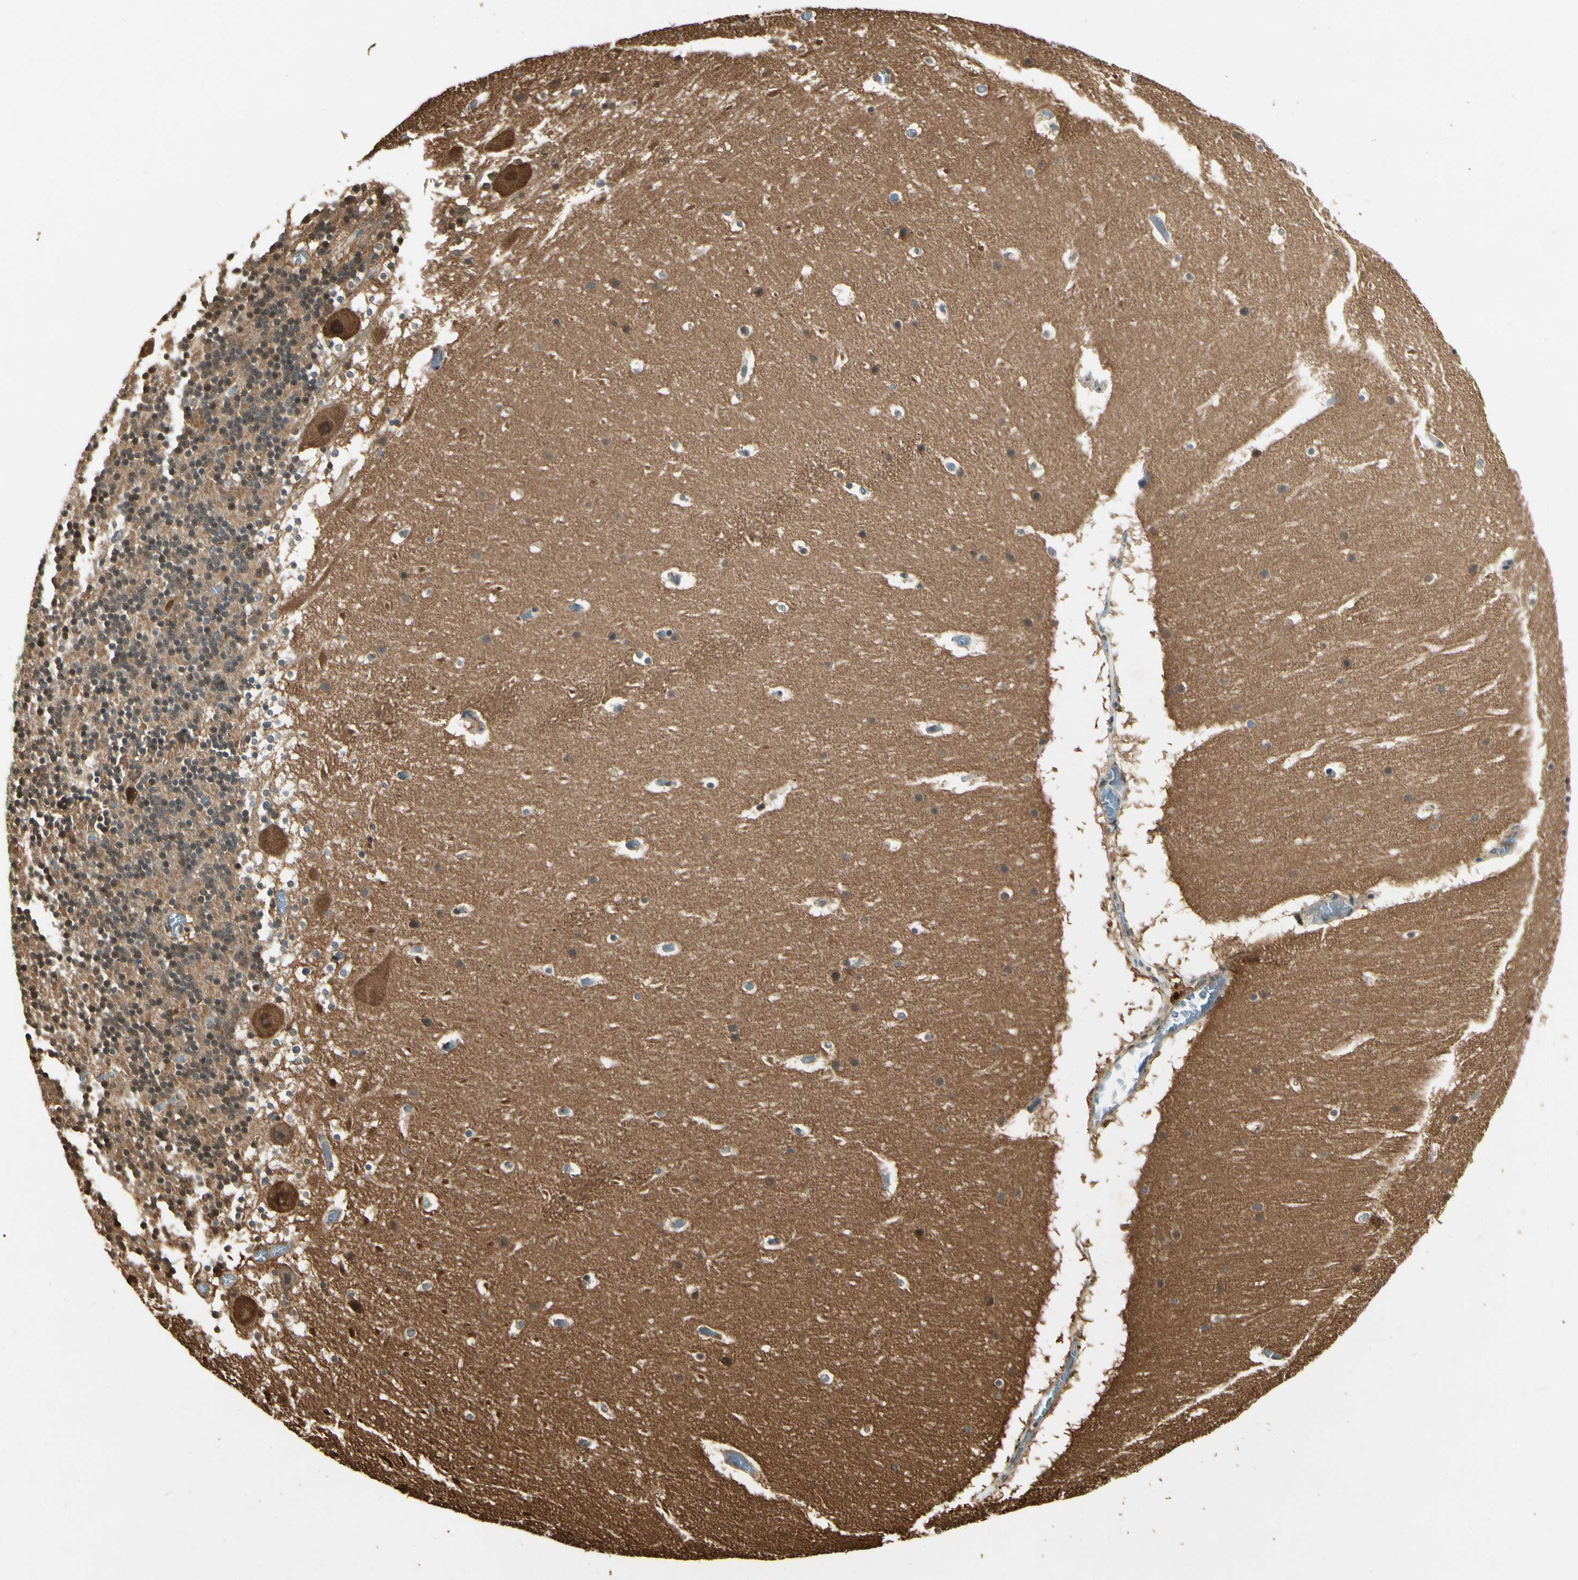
{"staining": {"intensity": "weak", "quantity": "<25%", "location": "nuclear"}, "tissue": "cerebellum", "cell_type": "Cells in granular layer", "image_type": "normal", "snomed": [{"axis": "morphology", "description": "Normal tissue, NOS"}, {"axis": "topography", "description": "Cerebellum"}], "caption": "Cells in granular layer show no significant staining in benign cerebellum. The staining was performed using DAB to visualize the protein expression in brown, while the nuclei were stained in blue with hematoxylin (Magnification: 20x).", "gene": "YWHAB", "patient": {"sex": "male", "age": 45}}